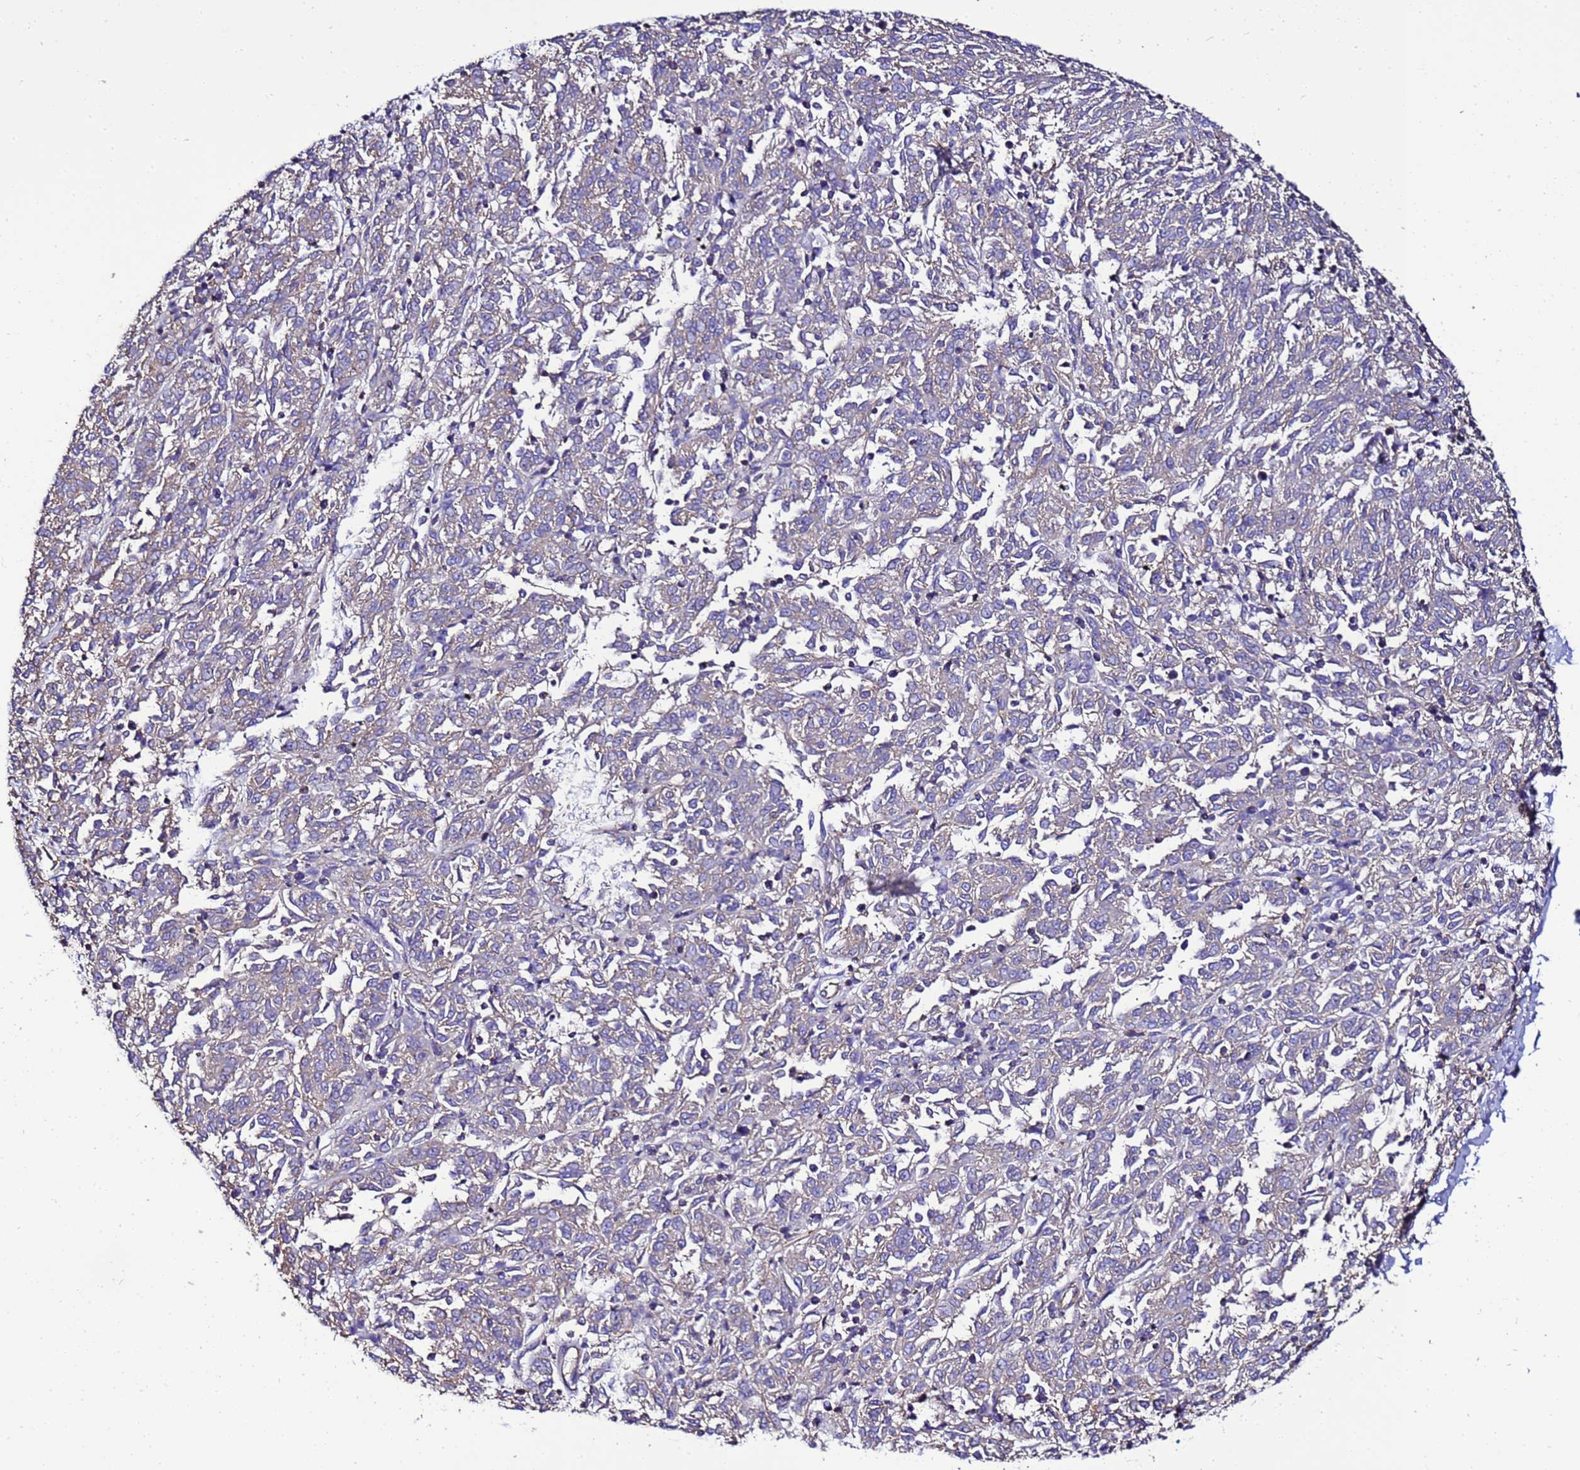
{"staining": {"intensity": "negative", "quantity": "none", "location": "none"}, "tissue": "melanoma", "cell_type": "Tumor cells", "image_type": "cancer", "snomed": [{"axis": "morphology", "description": "Malignant melanoma, NOS"}, {"axis": "topography", "description": "Skin"}], "caption": "Tumor cells are negative for protein expression in human malignant melanoma. (IHC, brightfield microscopy, high magnification).", "gene": "MYL12A", "patient": {"sex": "female", "age": 72}}